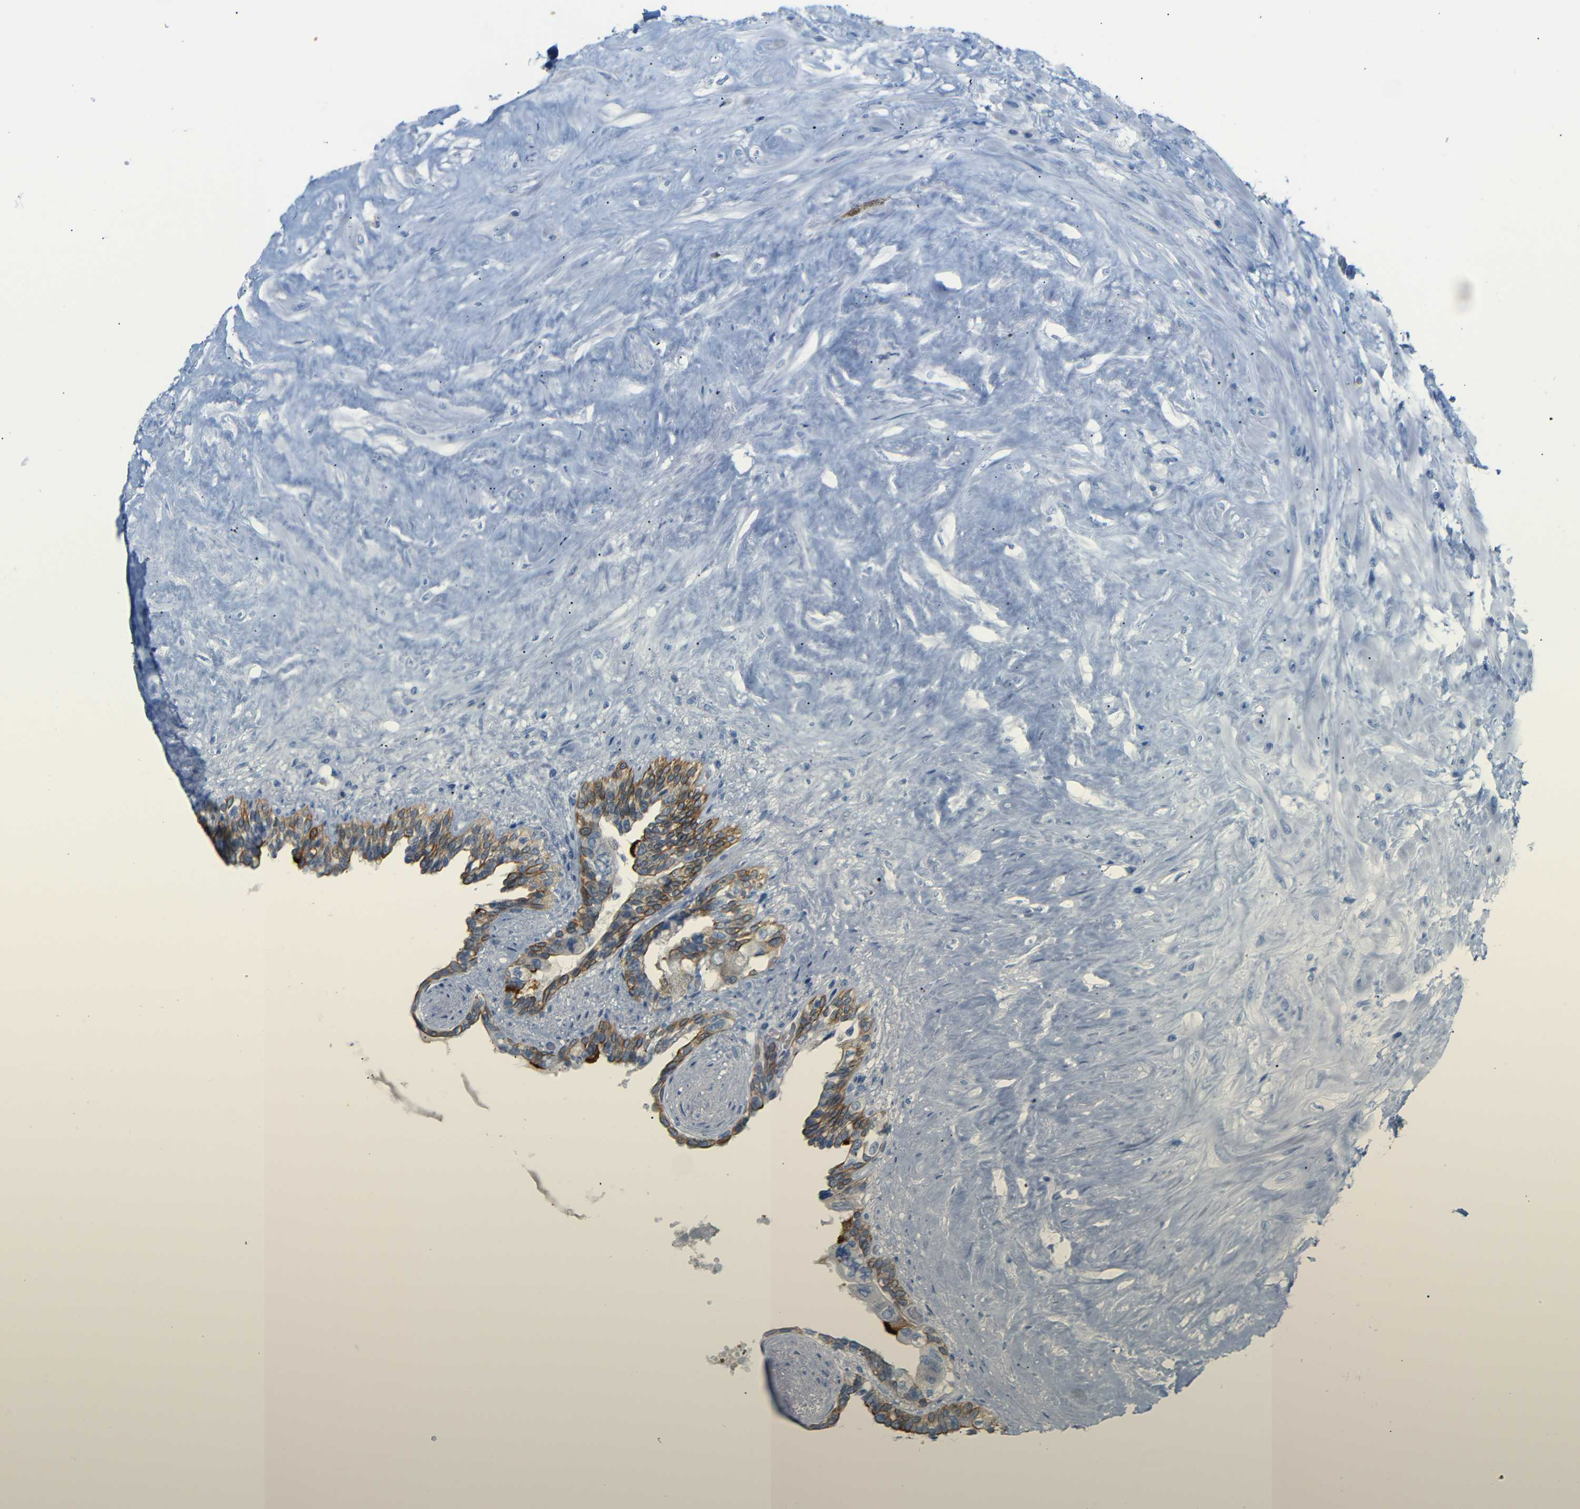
{"staining": {"intensity": "moderate", "quantity": "25%-75%", "location": "cytoplasmic/membranous"}, "tissue": "seminal vesicle", "cell_type": "Glandular cells", "image_type": "normal", "snomed": [{"axis": "morphology", "description": "Normal tissue, NOS"}, {"axis": "topography", "description": "Seminal veicle"}], "caption": "Seminal vesicle stained for a protein demonstrates moderate cytoplasmic/membranous positivity in glandular cells. Using DAB (brown) and hematoxylin (blue) stains, captured at high magnification using brightfield microscopy.", "gene": "DYNAP", "patient": {"sex": "male", "age": 63}}